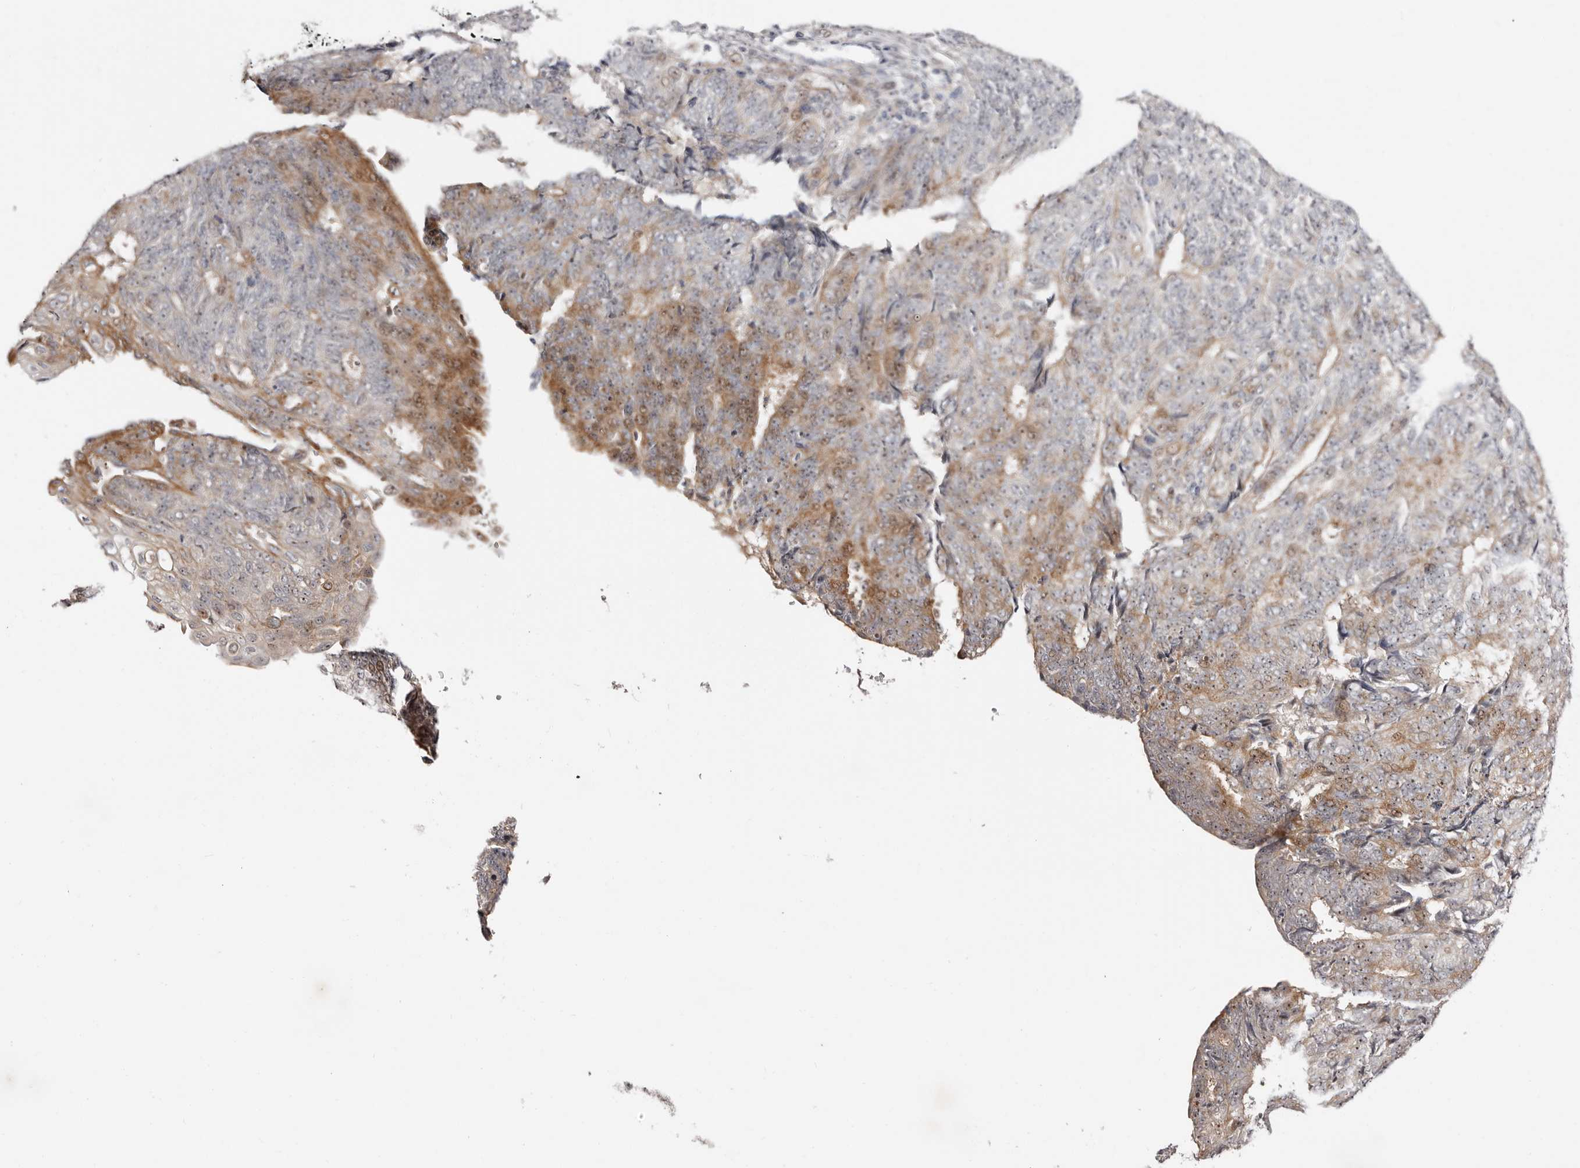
{"staining": {"intensity": "moderate", "quantity": "<25%", "location": "cytoplasmic/membranous,nuclear"}, "tissue": "endometrial cancer", "cell_type": "Tumor cells", "image_type": "cancer", "snomed": [{"axis": "morphology", "description": "Adenocarcinoma, NOS"}, {"axis": "topography", "description": "Endometrium"}], "caption": "Immunohistochemistry (DAB) staining of endometrial cancer reveals moderate cytoplasmic/membranous and nuclear protein positivity in about <25% of tumor cells.", "gene": "ODF2L", "patient": {"sex": "female", "age": 32}}